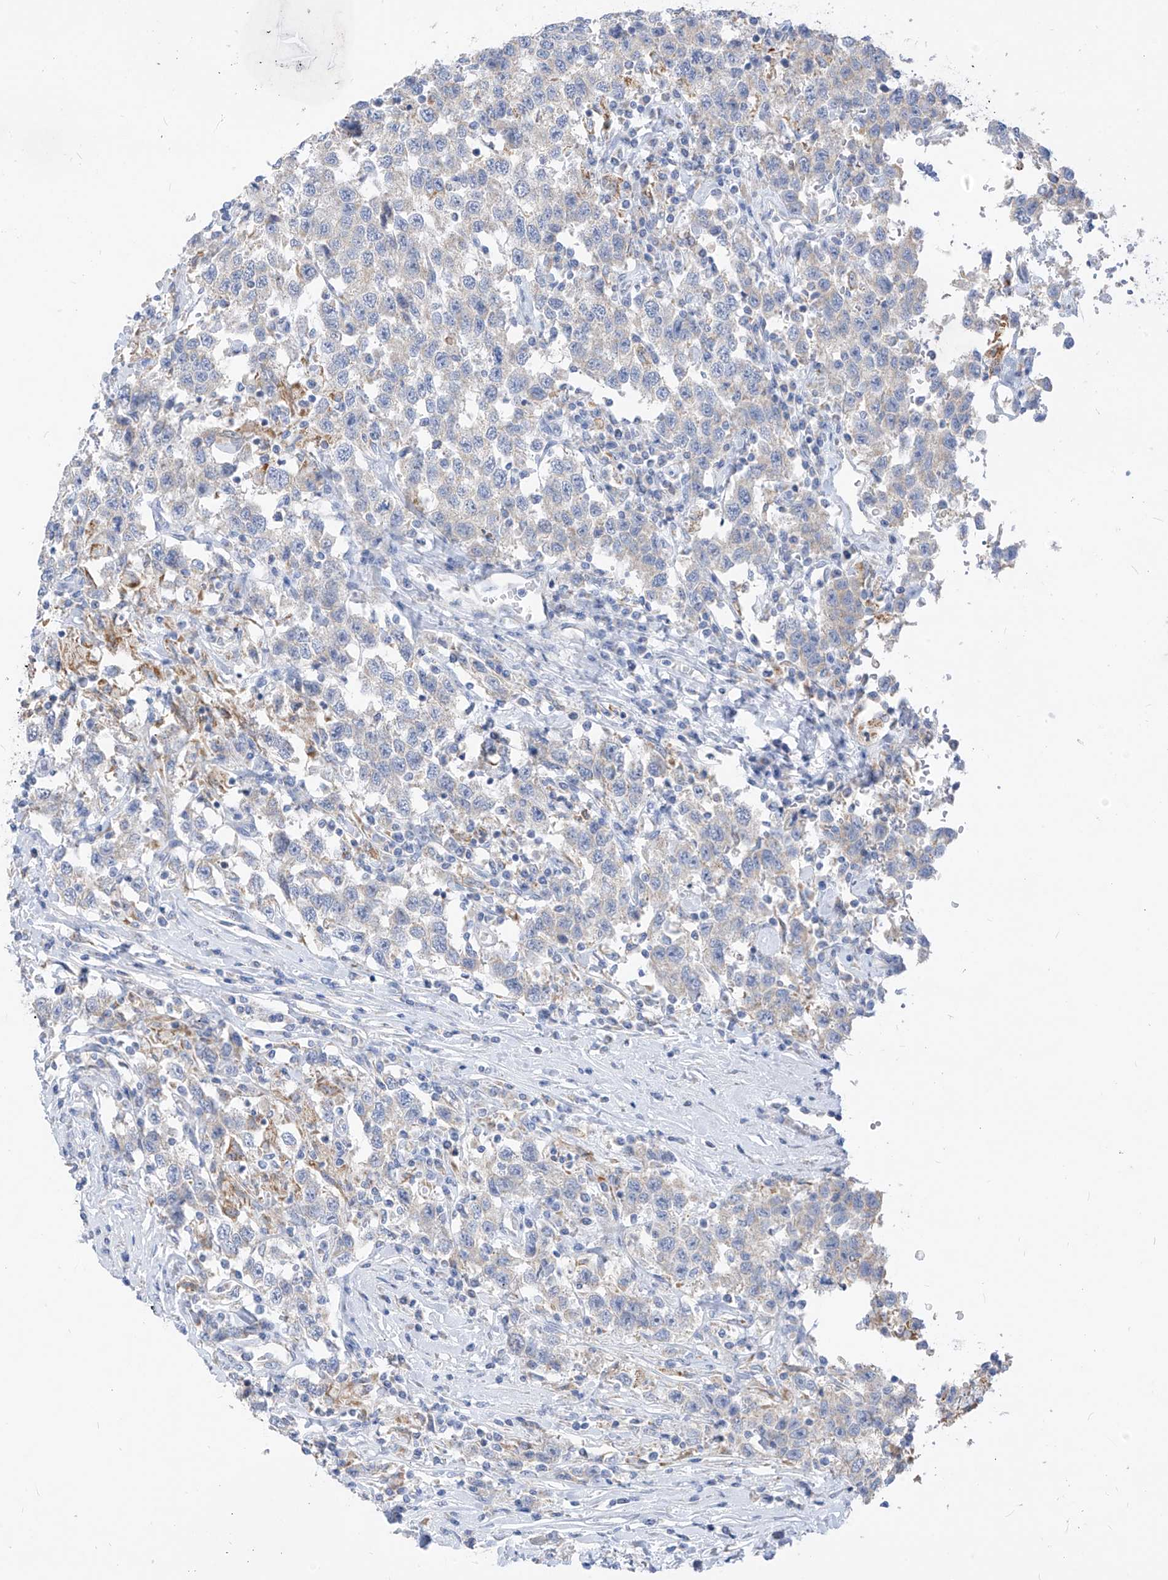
{"staining": {"intensity": "negative", "quantity": "none", "location": "none"}, "tissue": "testis cancer", "cell_type": "Tumor cells", "image_type": "cancer", "snomed": [{"axis": "morphology", "description": "Seminoma, NOS"}, {"axis": "topography", "description": "Testis"}], "caption": "Immunohistochemistry (IHC) image of neoplastic tissue: human testis cancer stained with DAB (3,3'-diaminobenzidine) demonstrates no significant protein expression in tumor cells.", "gene": "ZNF404", "patient": {"sex": "male", "age": 41}}